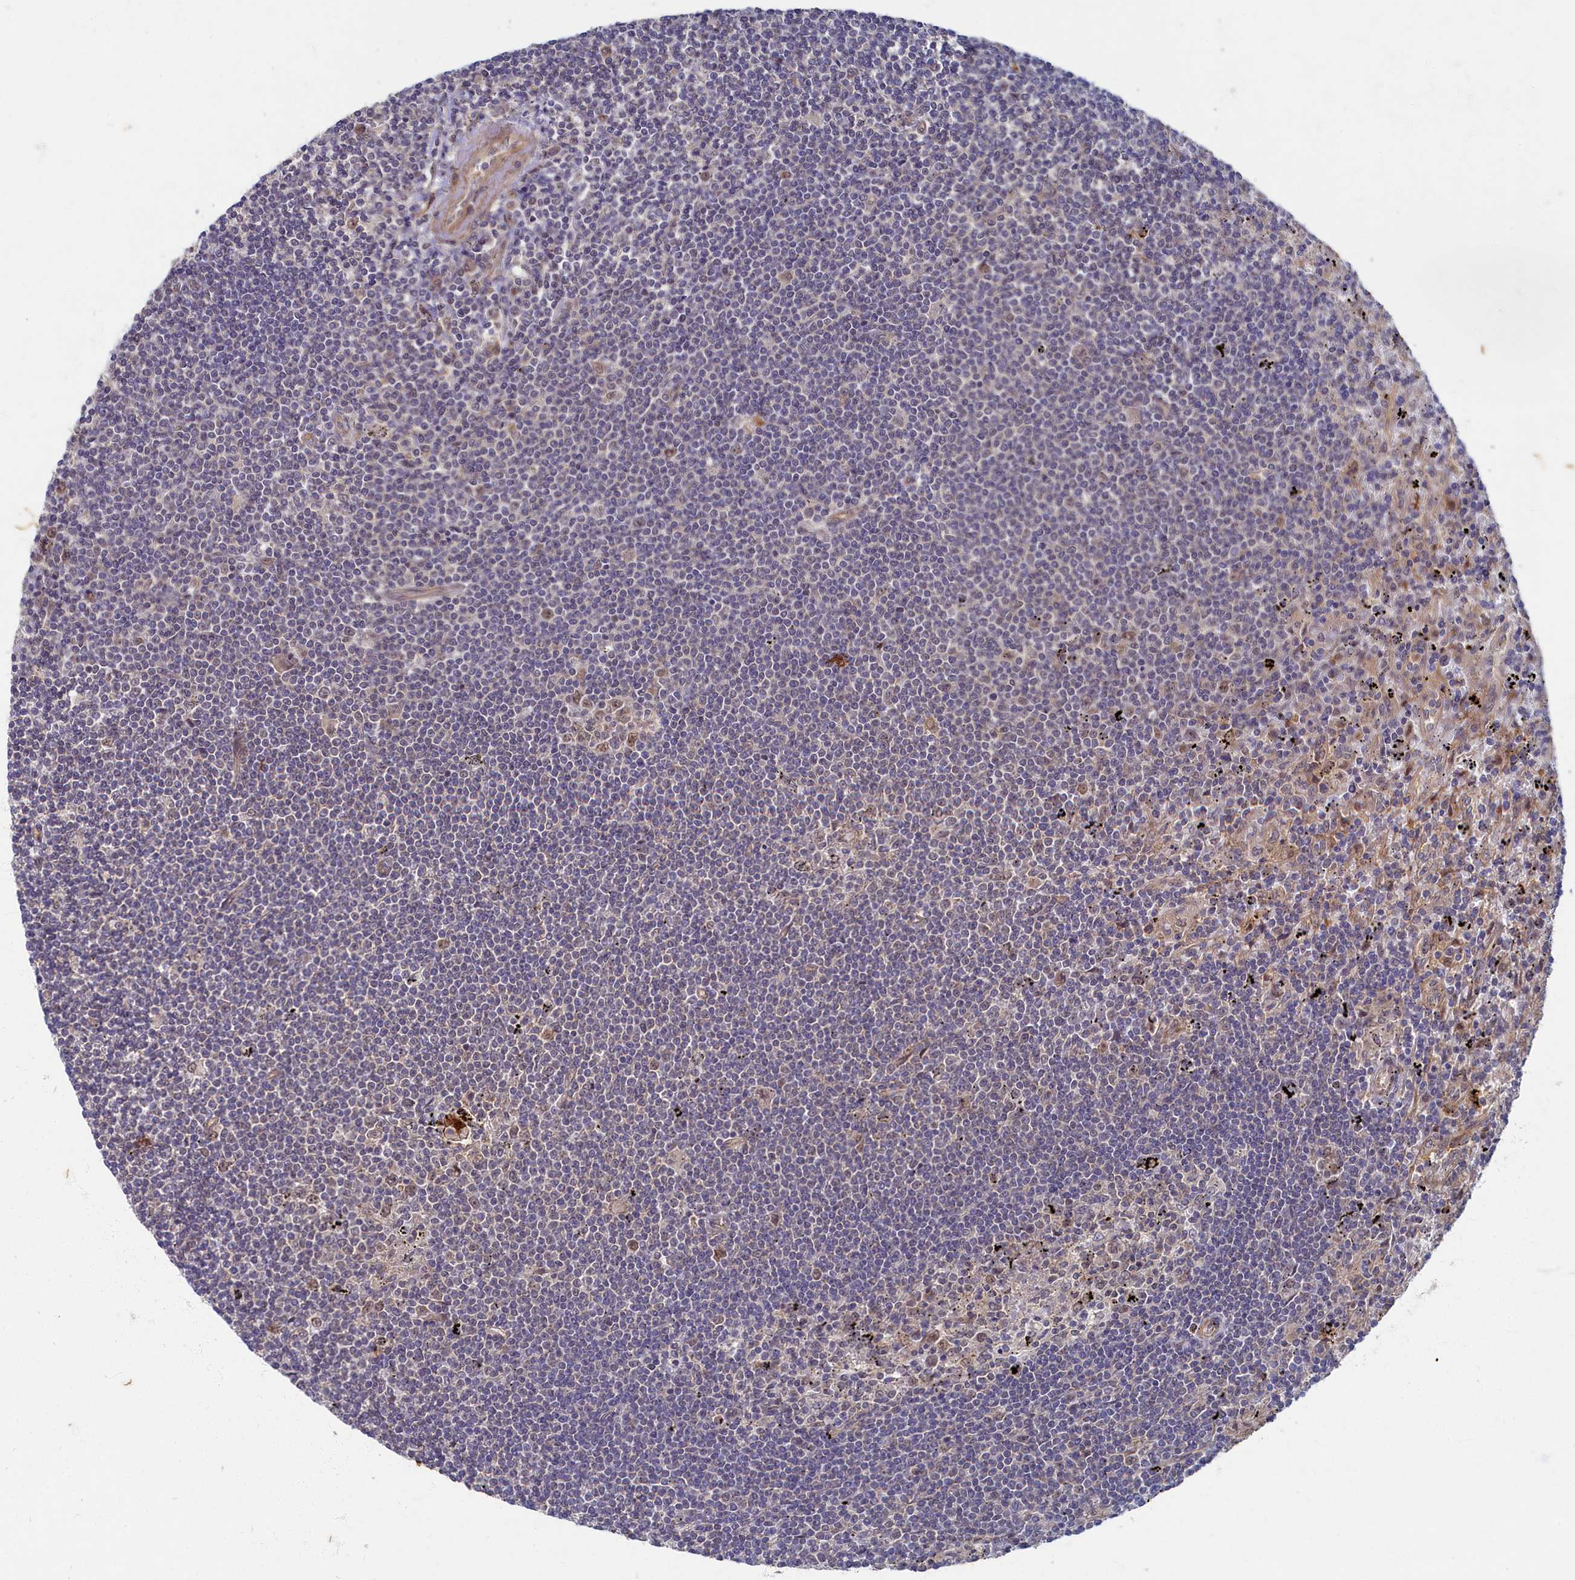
{"staining": {"intensity": "negative", "quantity": "none", "location": "none"}, "tissue": "lymphoma", "cell_type": "Tumor cells", "image_type": "cancer", "snomed": [{"axis": "morphology", "description": "Malignant lymphoma, non-Hodgkin's type, Low grade"}, {"axis": "topography", "description": "Spleen"}], "caption": "The micrograph demonstrates no staining of tumor cells in lymphoma.", "gene": "WDR59", "patient": {"sex": "male", "age": 76}}